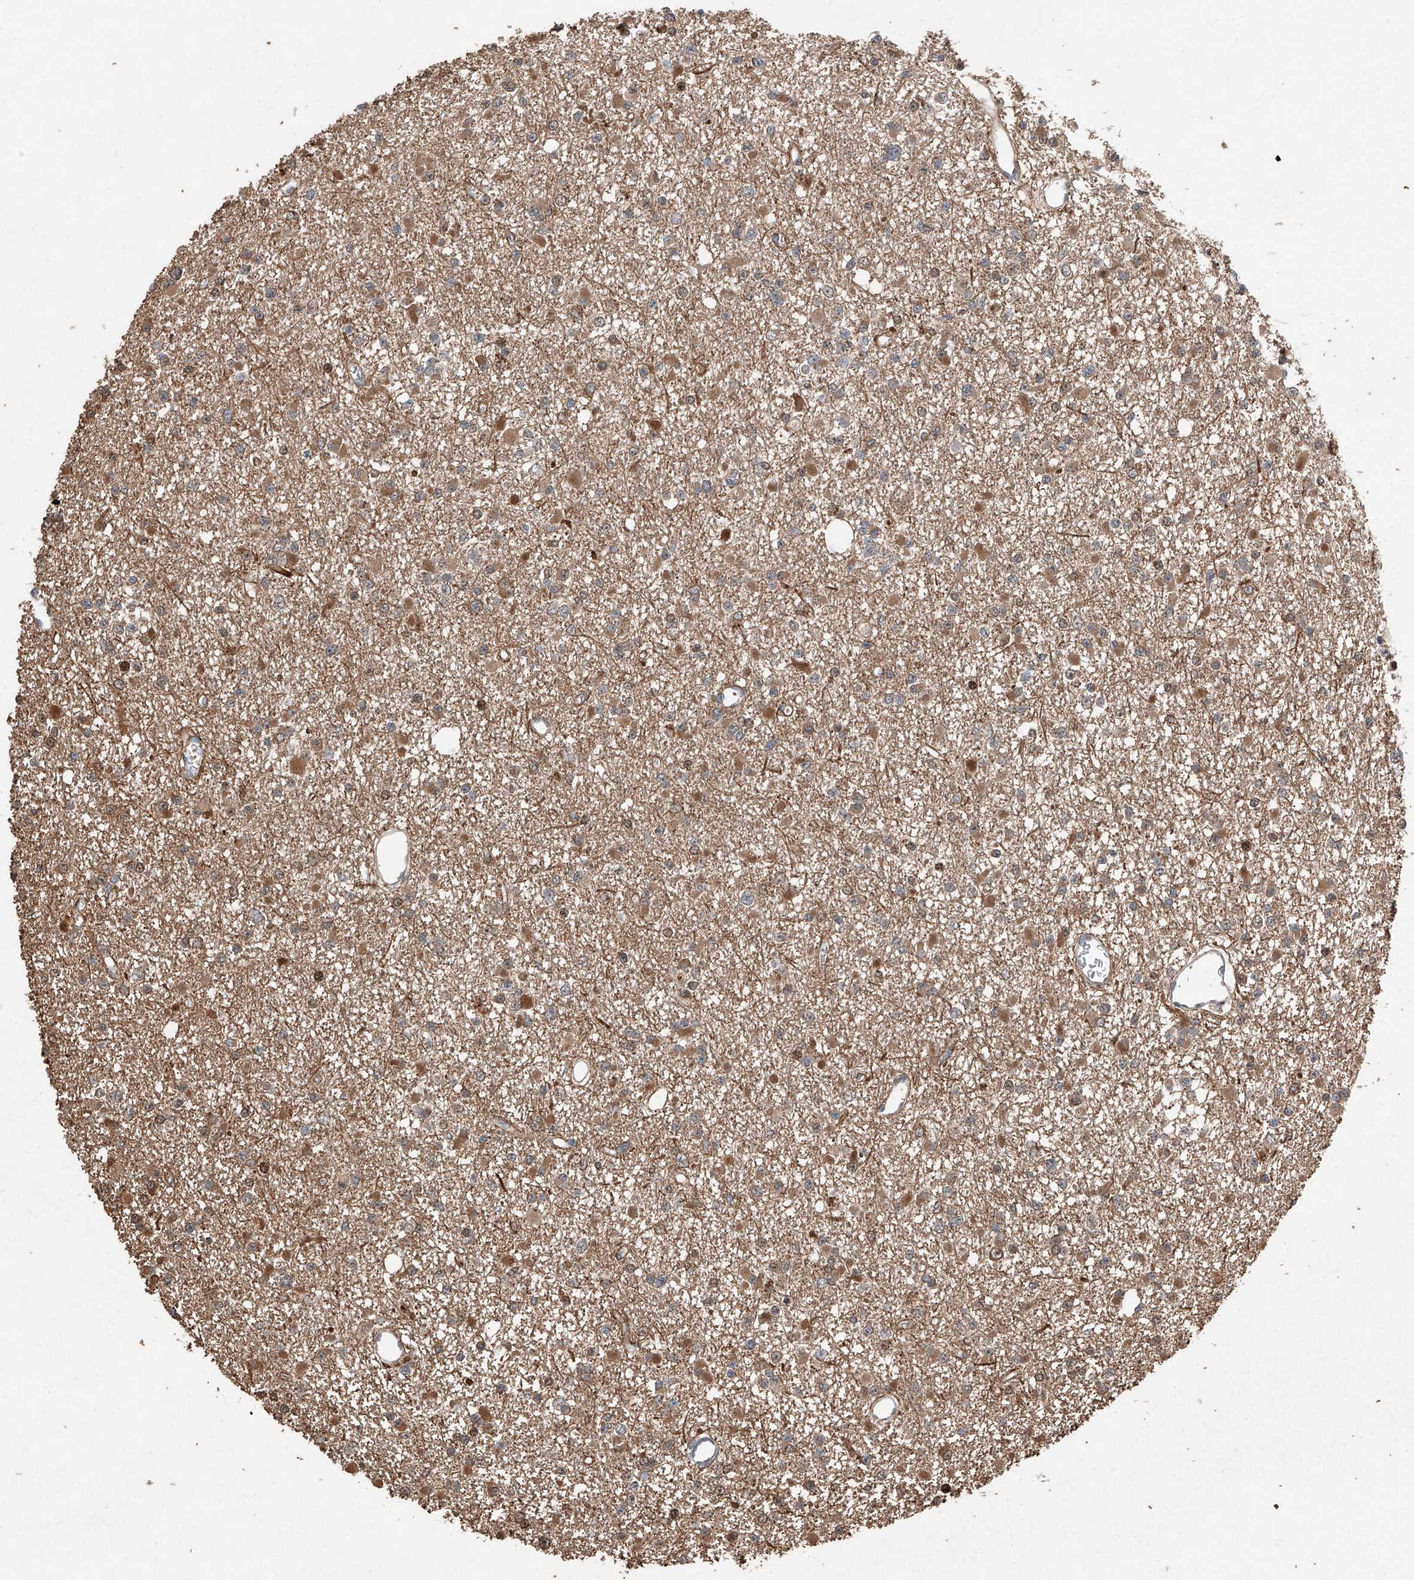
{"staining": {"intensity": "moderate", "quantity": "<25%", "location": "cytoplasmic/membranous"}, "tissue": "glioma", "cell_type": "Tumor cells", "image_type": "cancer", "snomed": [{"axis": "morphology", "description": "Glioma, malignant, Low grade"}, {"axis": "topography", "description": "Brain"}], "caption": "IHC of human low-grade glioma (malignant) reveals low levels of moderate cytoplasmic/membranous expression in approximately <25% of tumor cells.", "gene": "RMND1", "patient": {"sex": "female", "age": 22}}